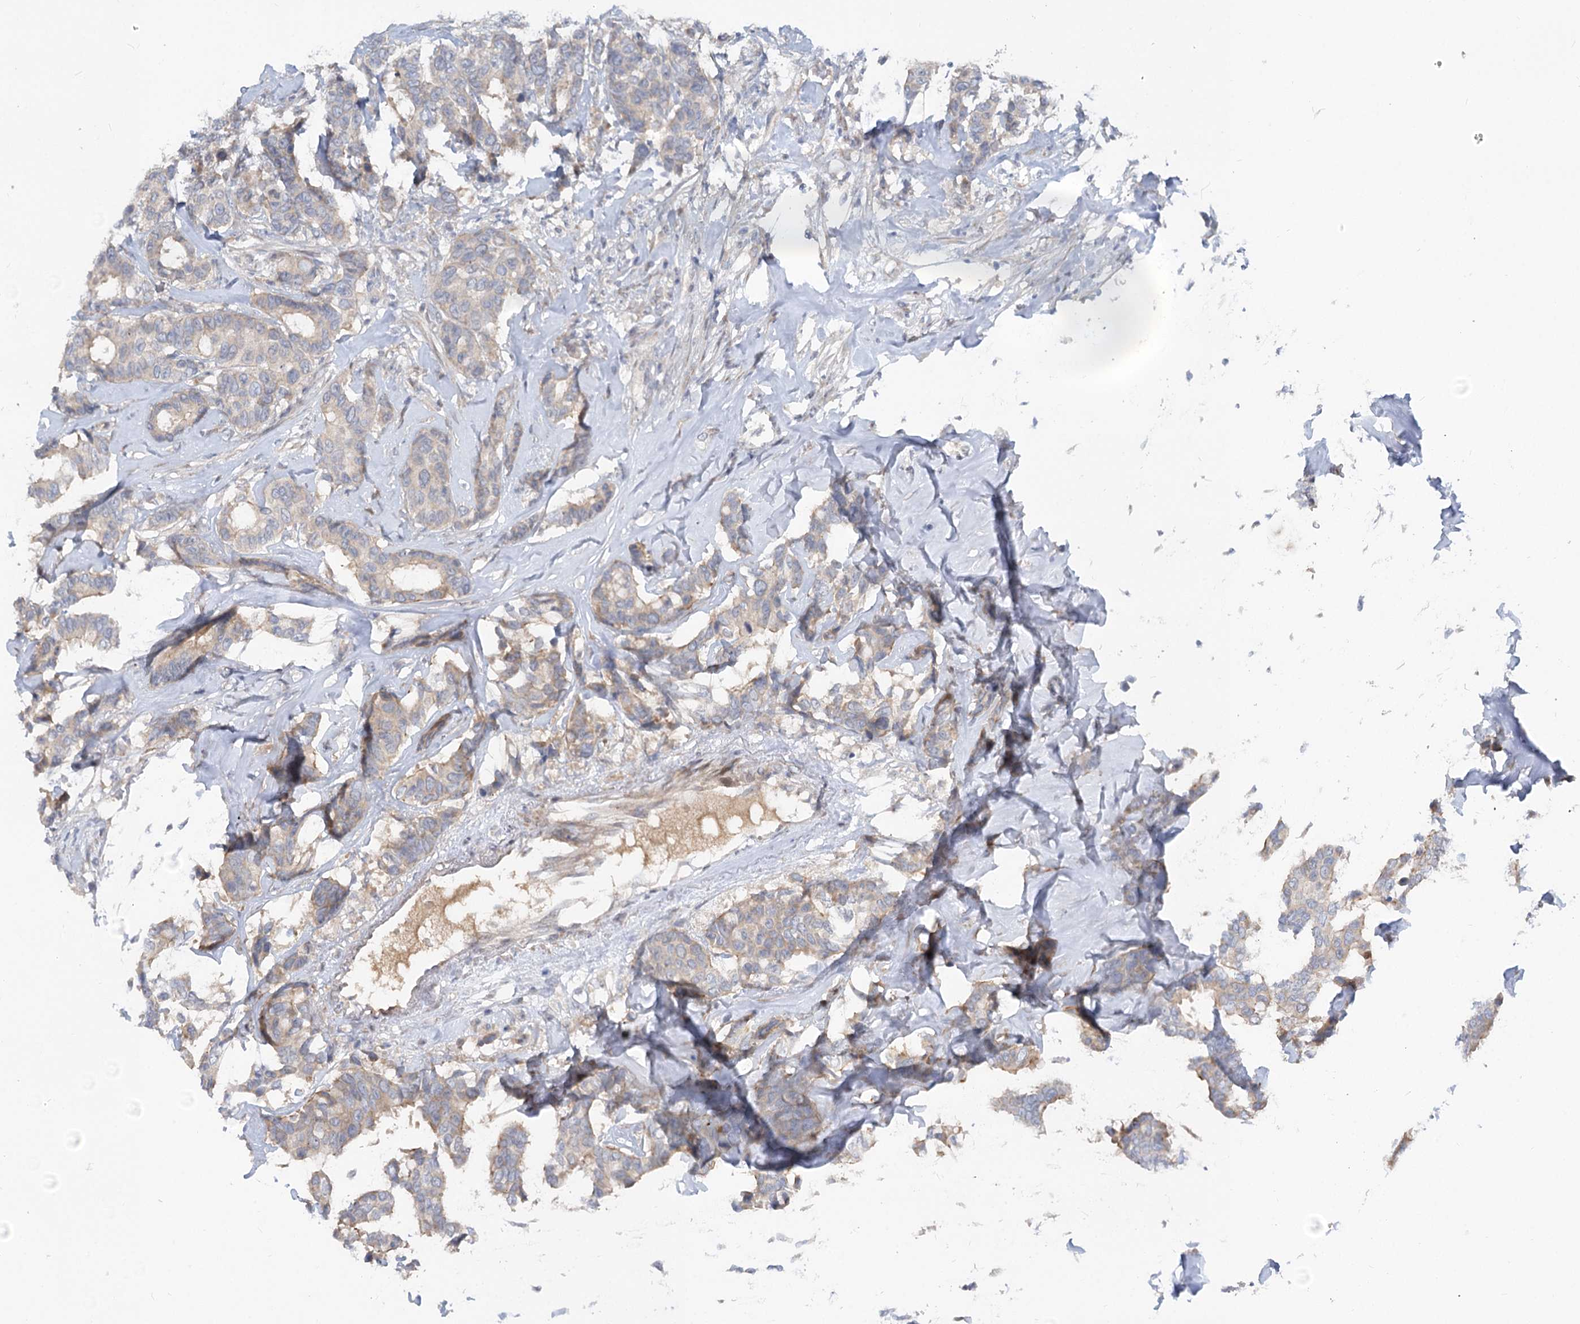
{"staining": {"intensity": "weak", "quantity": "25%-75%", "location": "cytoplasmic/membranous"}, "tissue": "breast cancer", "cell_type": "Tumor cells", "image_type": "cancer", "snomed": [{"axis": "morphology", "description": "Duct carcinoma"}, {"axis": "topography", "description": "Breast"}], "caption": "The immunohistochemical stain labels weak cytoplasmic/membranous expression in tumor cells of breast infiltrating ductal carcinoma tissue. (DAB (3,3'-diaminobenzidine) IHC, brown staining for protein, blue staining for nuclei).", "gene": "FGF19", "patient": {"sex": "female", "age": 87}}